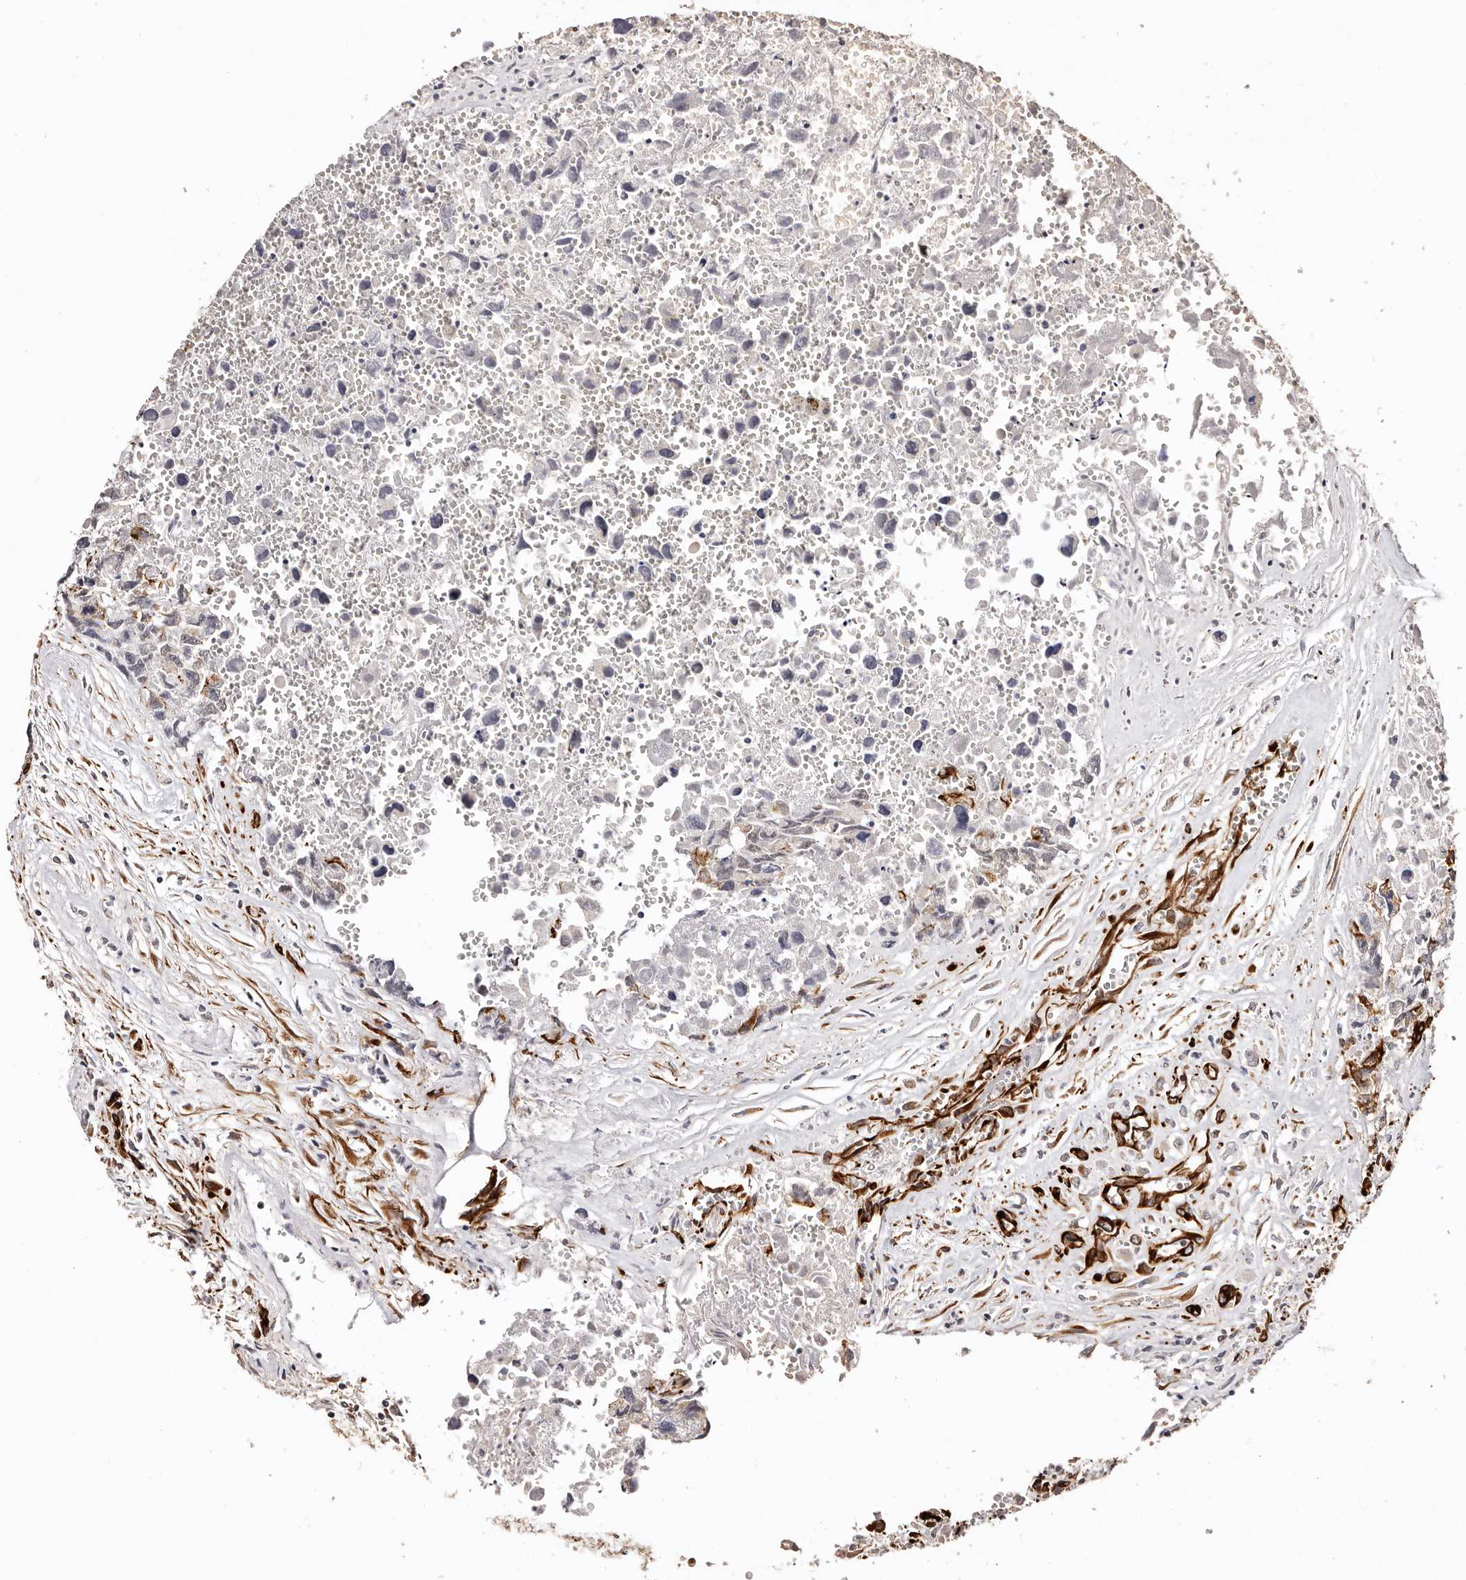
{"staining": {"intensity": "negative", "quantity": "none", "location": "none"}, "tissue": "testis cancer", "cell_type": "Tumor cells", "image_type": "cancer", "snomed": [{"axis": "morphology", "description": "Carcinoma, Embryonal, NOS"}, {"axis": "topography", "description": "Testis"}], "caption": "Immunohistochemistry (IHC) of testis embryonal carcinoma displays no staining in tumor cells.", "gene": "ZNF557", "patient": {"sex": "male", "age": 31}}